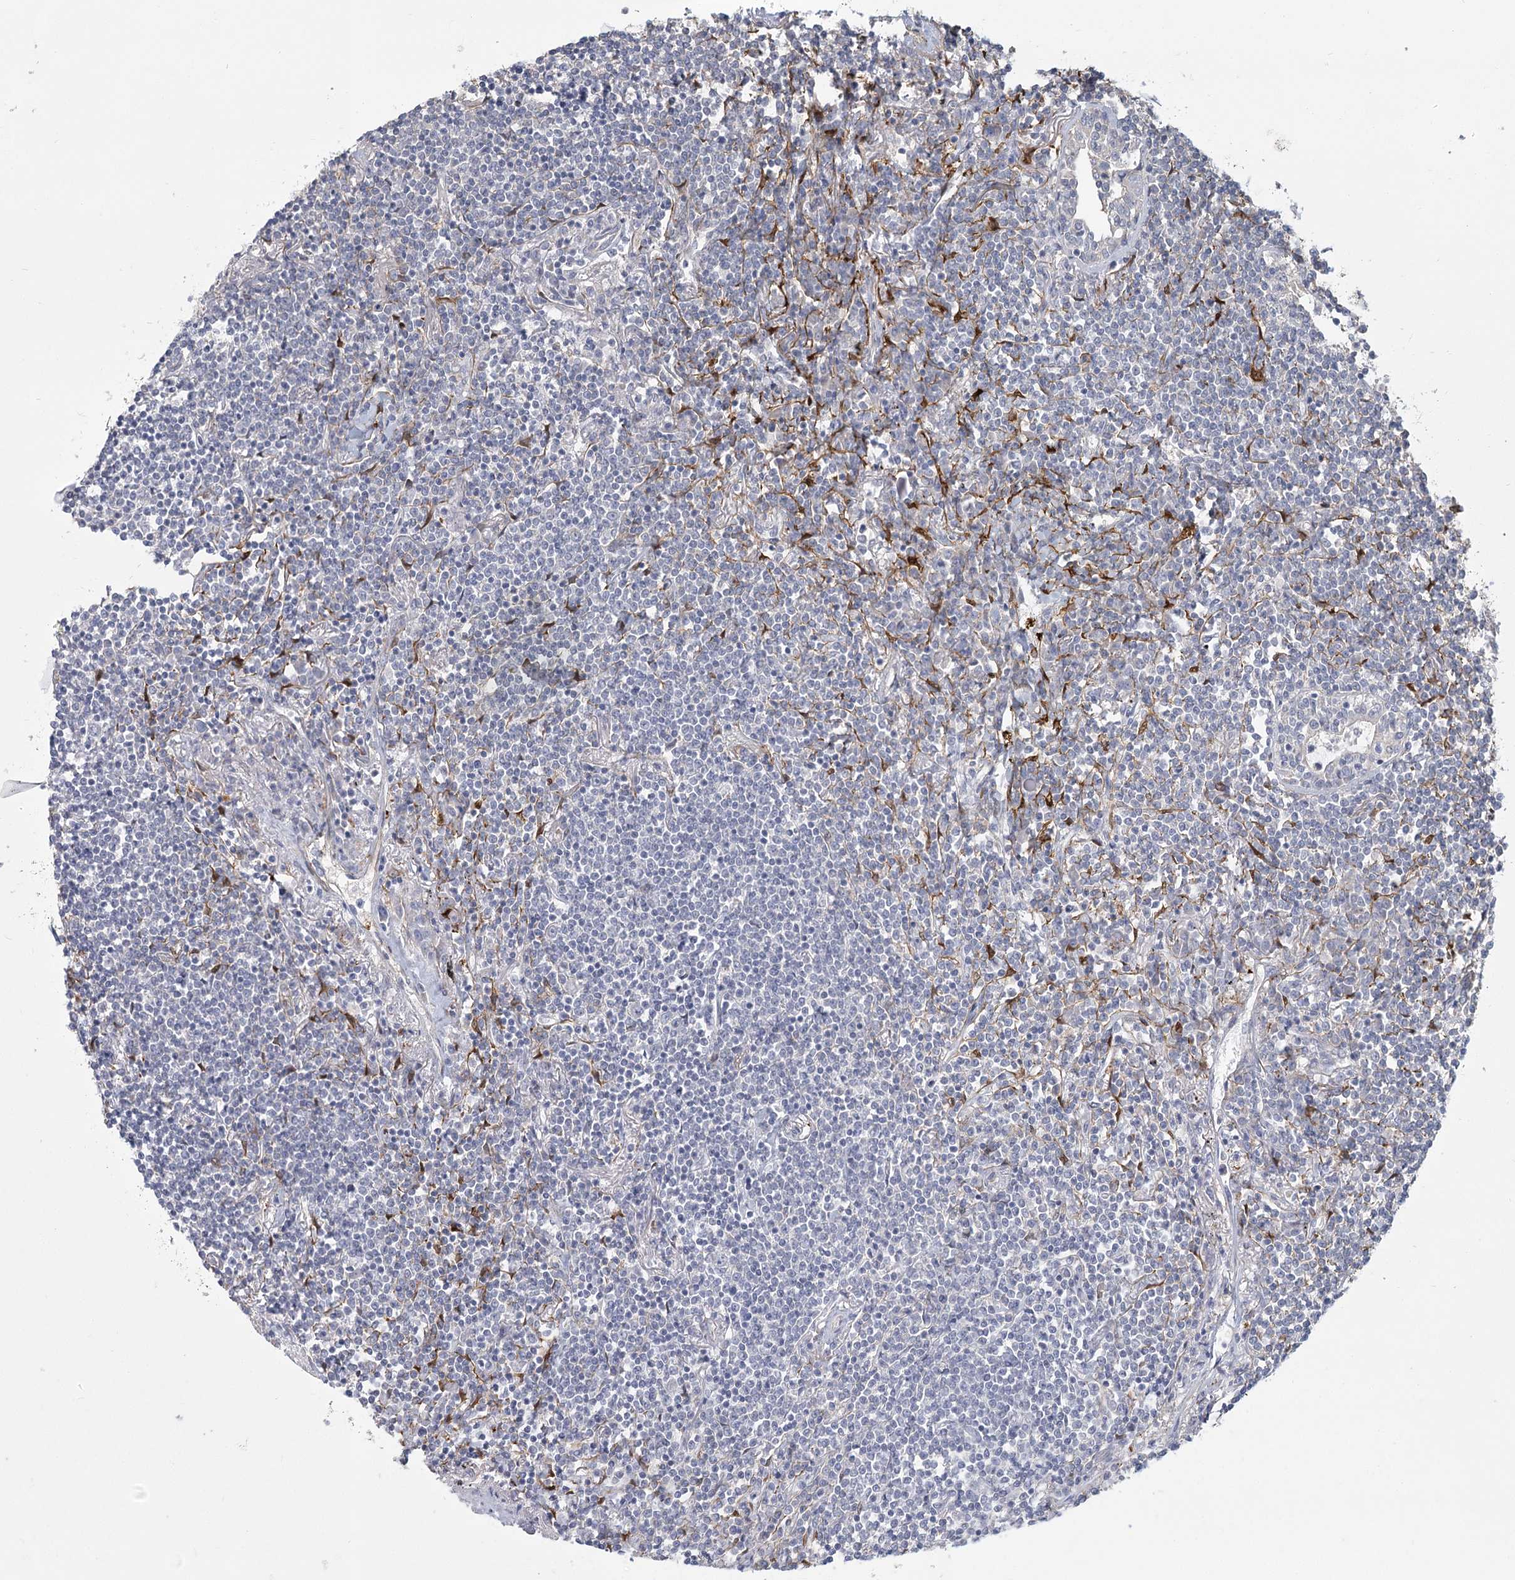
{"staining": {"intensity": "negative", "quantity": "none", "location": "none"}, "tissue": "lymphoma", "cell_type": "Tumor cells", "image_type": "cancer", "snomed": [{"axis": "morphology", "description": "Malignant lymphoma, non-Hodgkin's type, Low grade"}, {"axis": "topography", "description": "Lung"}], "caption": "There is no significant positivity in tumor cells of malignant lymphoma, non-Hodgkin's type (low-grade).", "gene": "CNTLN", "patient": {"sex": "female", "age": 71}}